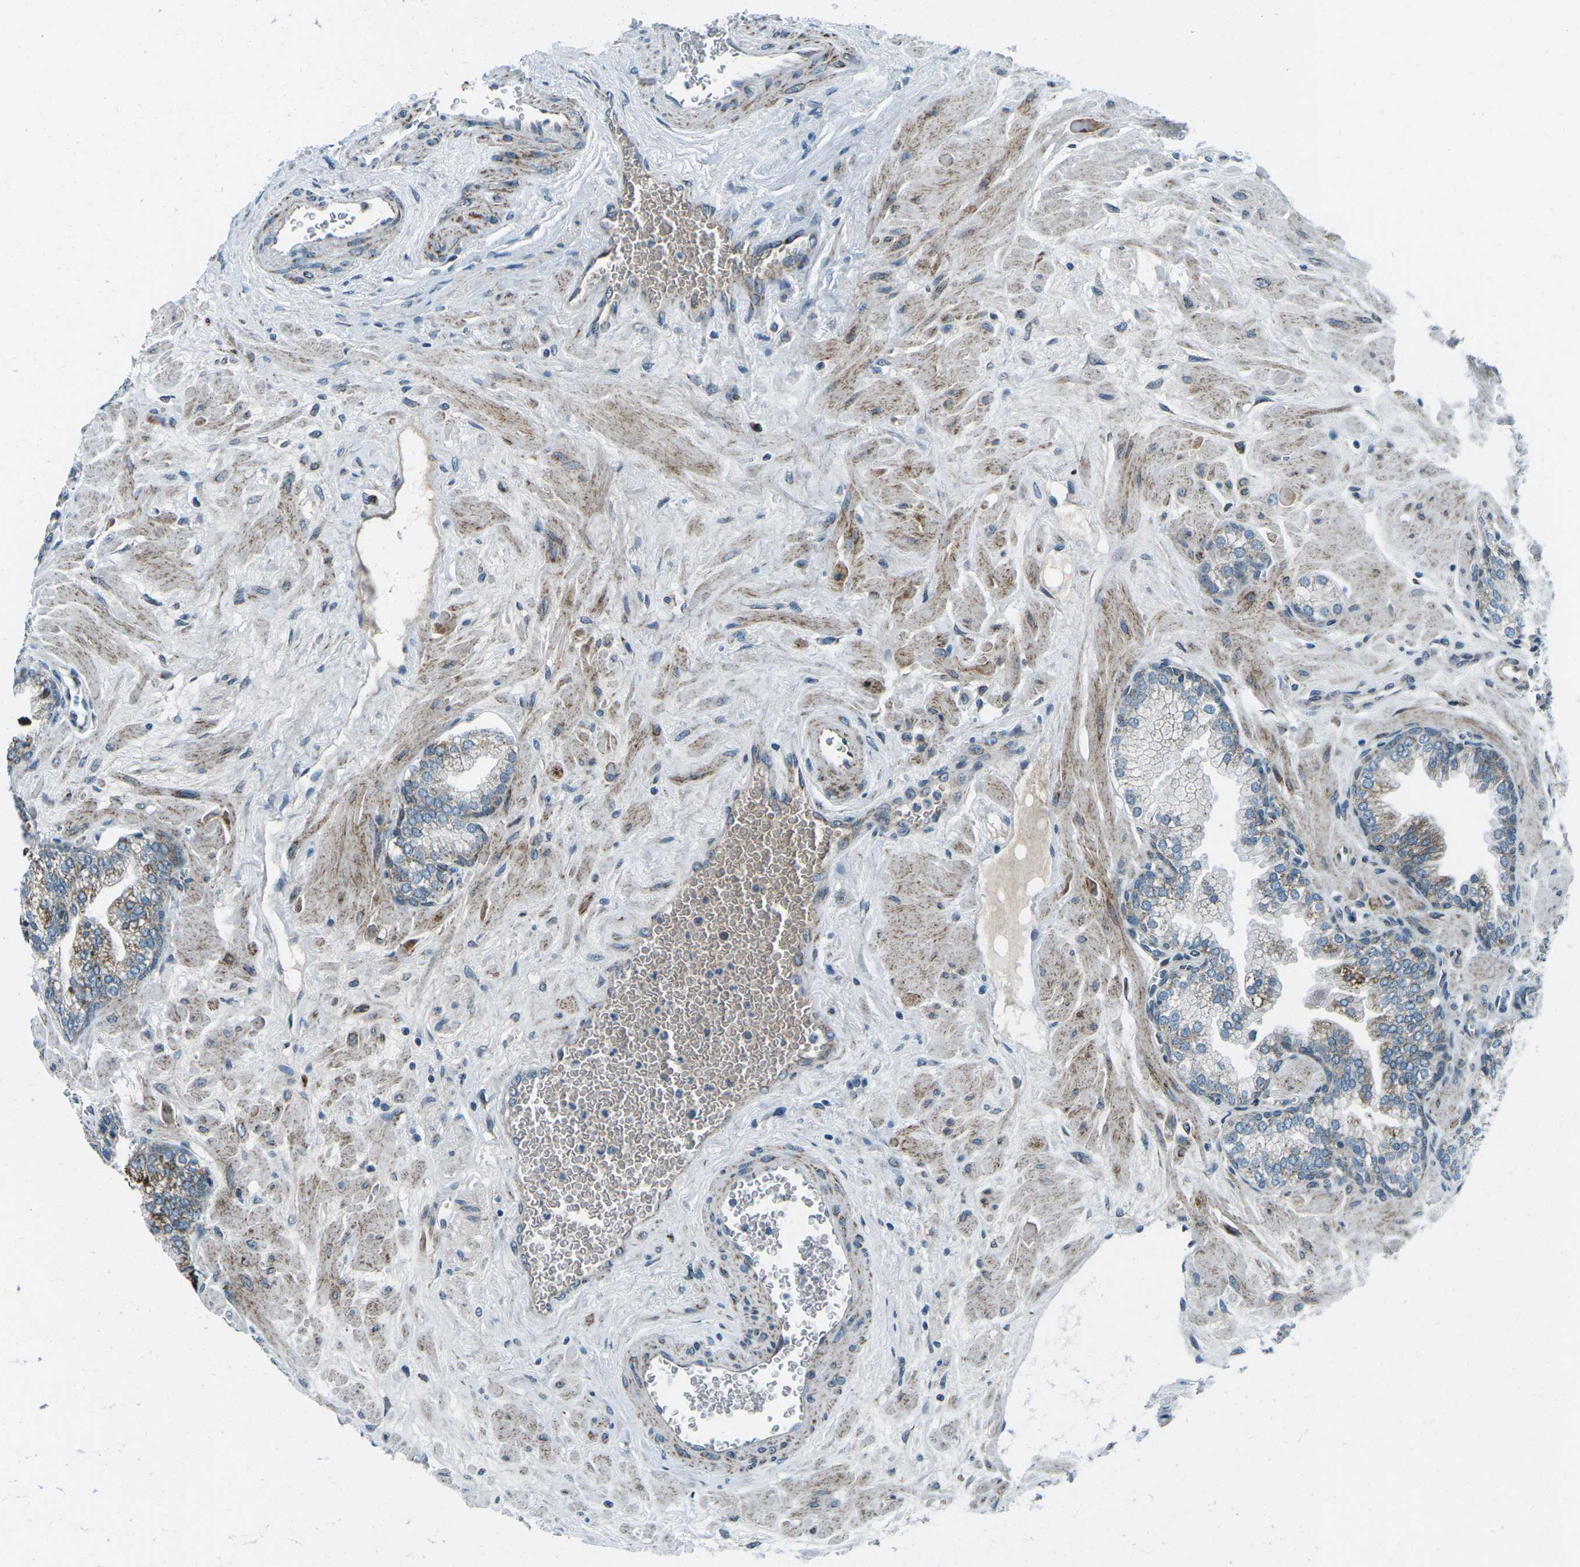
{"staining": {"intensity": "weak", "quantity": "25%-75%", "location": "cytoplasmic/membranous"}, "tissue": "prostate", "cell_type": "Glandular cells", "image_type": "normal", "snomed": [{"axis": "morphology", "description": "Normal tissue, NOS"}, {"axis": "morphology", "description": "Urothelial carcinoma, Low grade"}, {"axis": "topography", "description": "Urinary bladder"}, {"axis": "topography", "description": "Prostate"}], "caption": "Immunohistochemical staining of benign prostate exhibits low levels of weak cytoplasmic/membranous positivity in about 25%-75% of glandular cells.", "gene": "RFESD", "patient": {"sex": "male", "age": 60}}